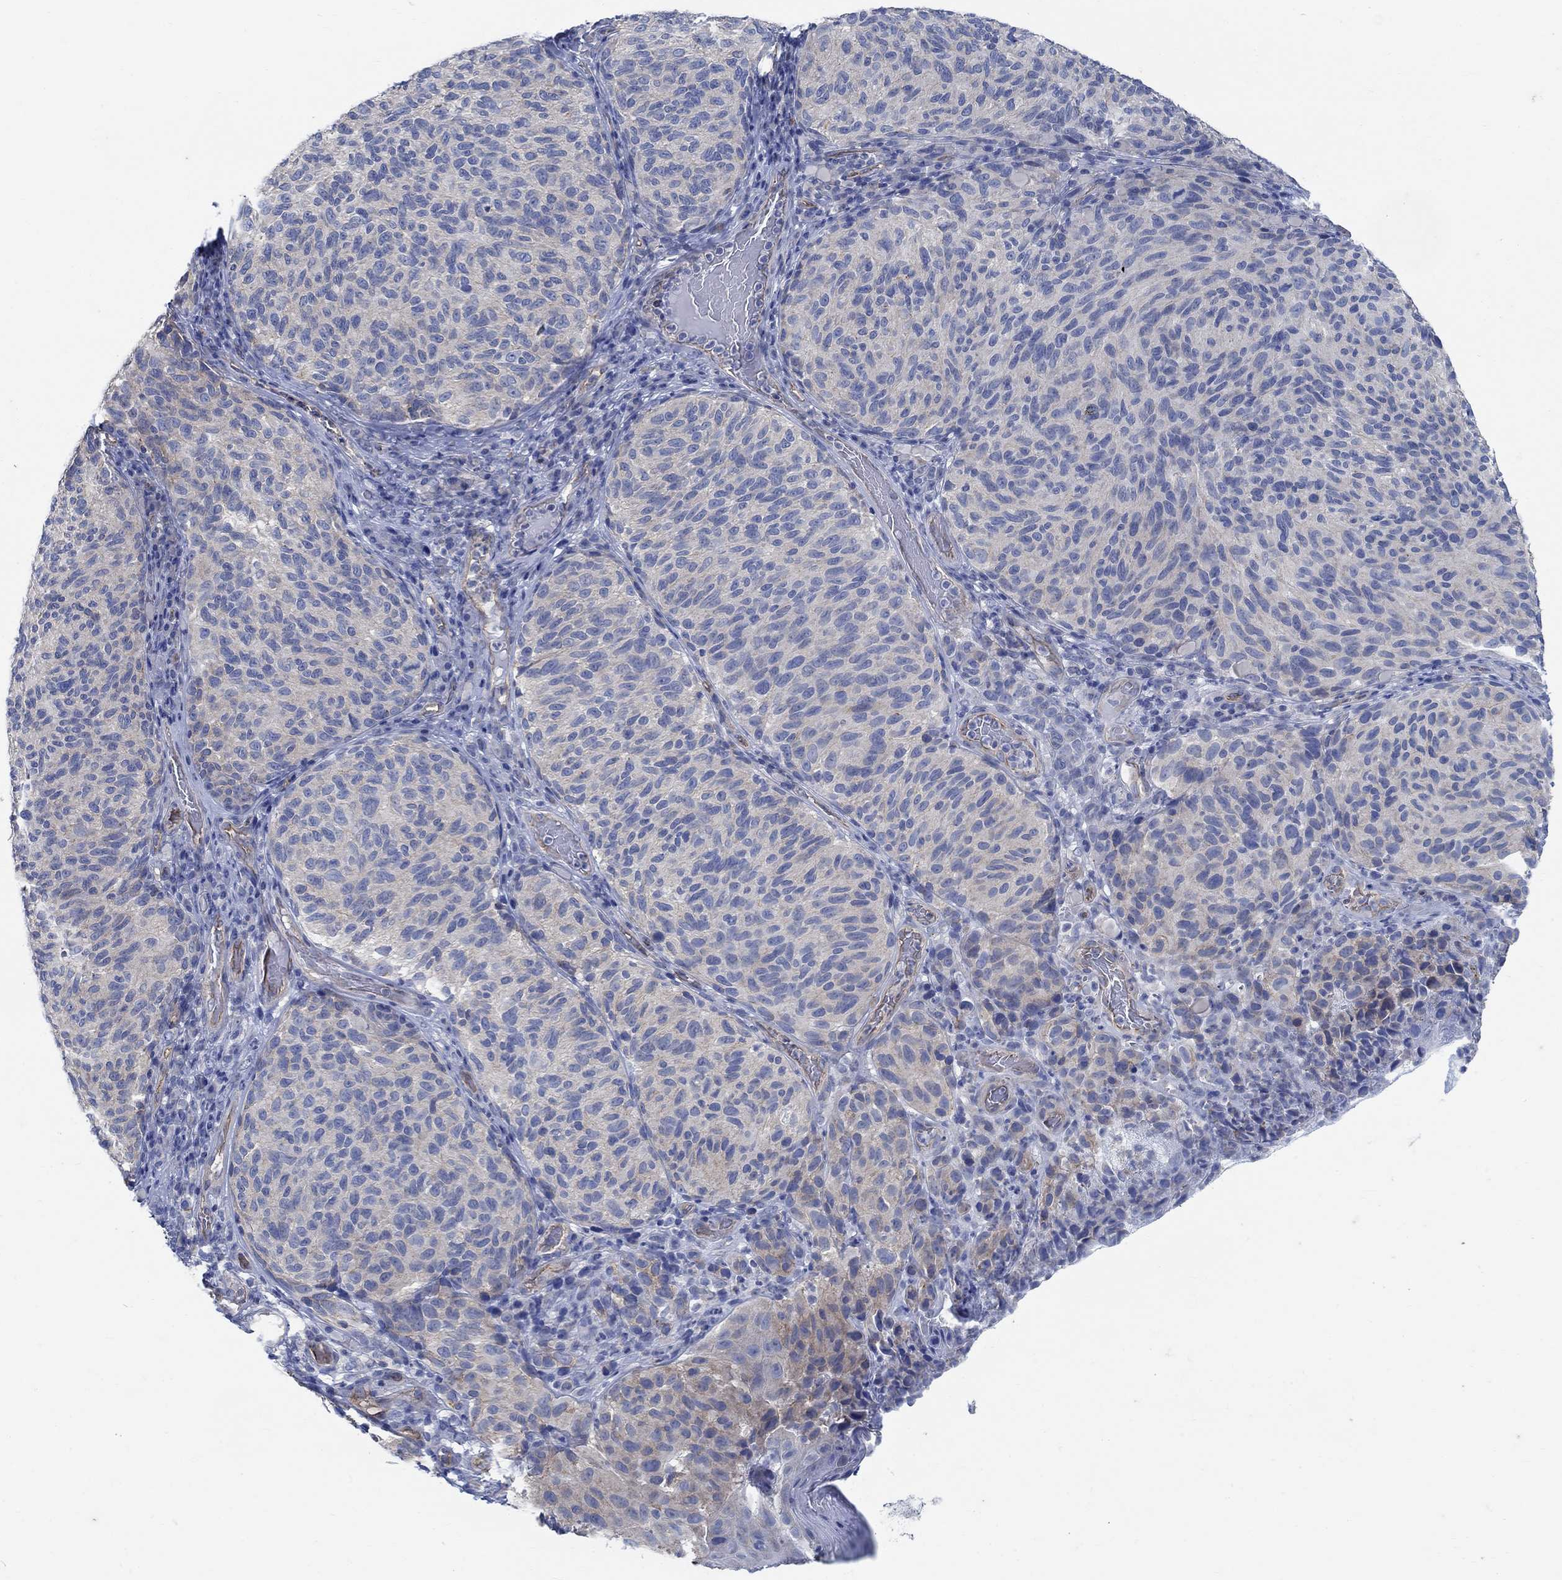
{"staining": {"intensity": "weak", "quantity": "<25%", "location": "cytoplasmic/membranous"}, "tissue": "melanoma", "cell_type": "Tumor cells", "image_type": "cancer", "snomed": [{"axis": "morphology", "description": "Malignant melanoma, NOS"}, {"axis": "topography", "description": "Skin"}], "caption": "The histopathology image demonstrates no significant positivity in tumor cells of malignant melanoma.", "gene": "TMEM198", "patient": {"sex": "female", "age": 73}}